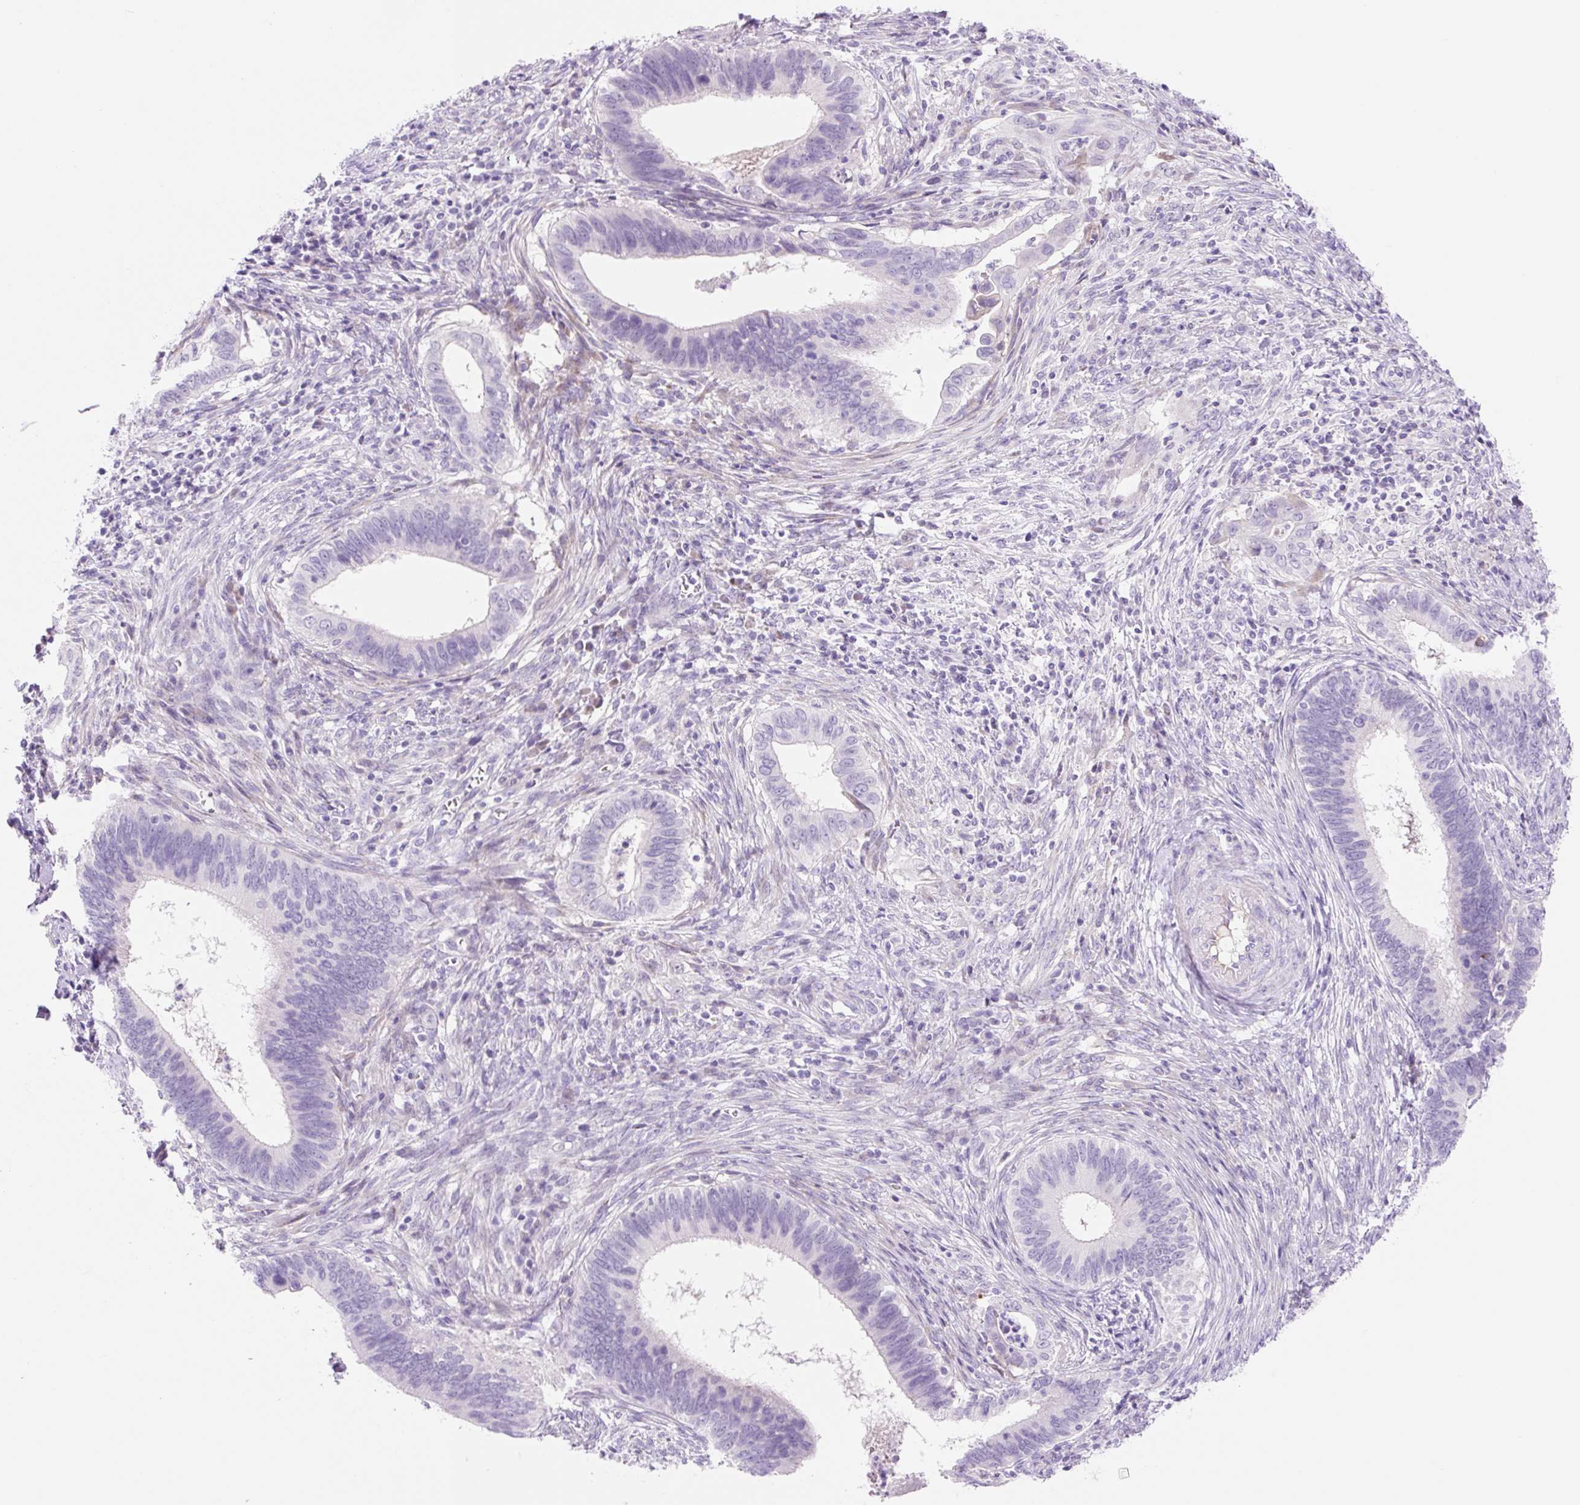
{"staining": {"intensity": "negative", "quantity": "none", "location": "none"}, "tissue": "cervical cancer", "cell_type": "Tumor cells", "image_type": "cancer", "snomed": [{"axis": "morphology", "description": "Adenocarcinoma, NOS"}, {"axis": "topography", "description": "Cervix"}], "caption": "Immunohistochemistry image of adenocarcinoma (cervical) stained for a protein (brown), which demonstrates no staining in tumor cells. (DAB (3,3'-diaminobenzidine) immunohistochemistry visualized using brightfield microscopy, high magnification).", "gene": "ZNF121", "patient": {"sex": "female", "age": 42}}